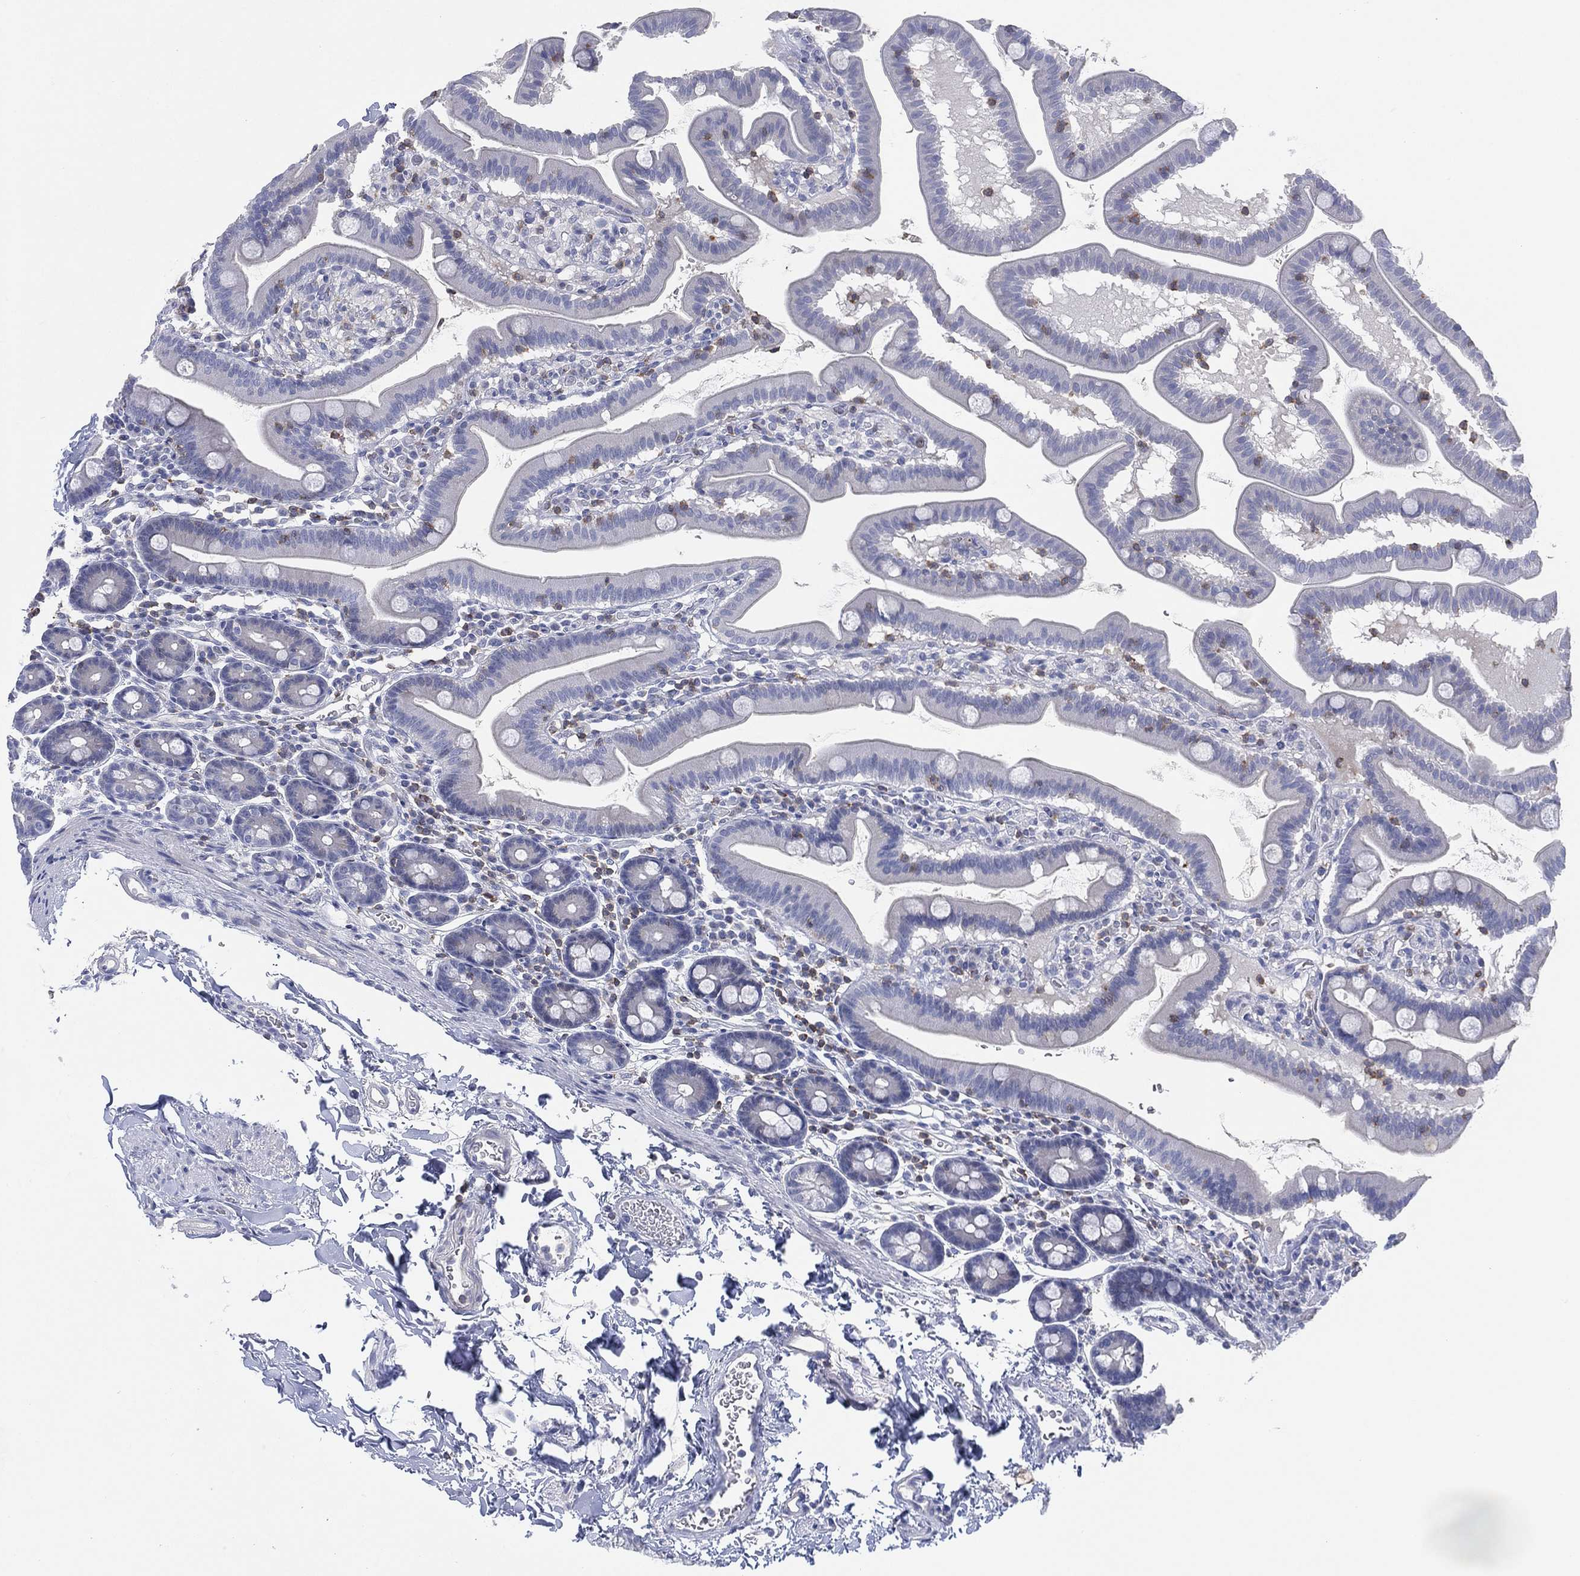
{"staining": {"intensity": "negative", "quantity": "none", "location": "none"}, "tissue": "duodenum", "cell_type": "Glandular cells", "image_type": "normal", "snomed": [{"axis": "morphology", "description": "Normal tissue, NOS"}, {"axis": "topography", "description": "Duodenum"}], "caption": "High power microscopy photomicrograph of an IHC photomicrograph of unremarkable duodenum, revealing no significant positivity in glandular cells. Brightfield microscopy of IHC stained with DAB (brown) and hematoxylin (blue), captured at high magnification.", "gene": "SEPTIN1", "patient": {"sex": "male", "age": 59}}